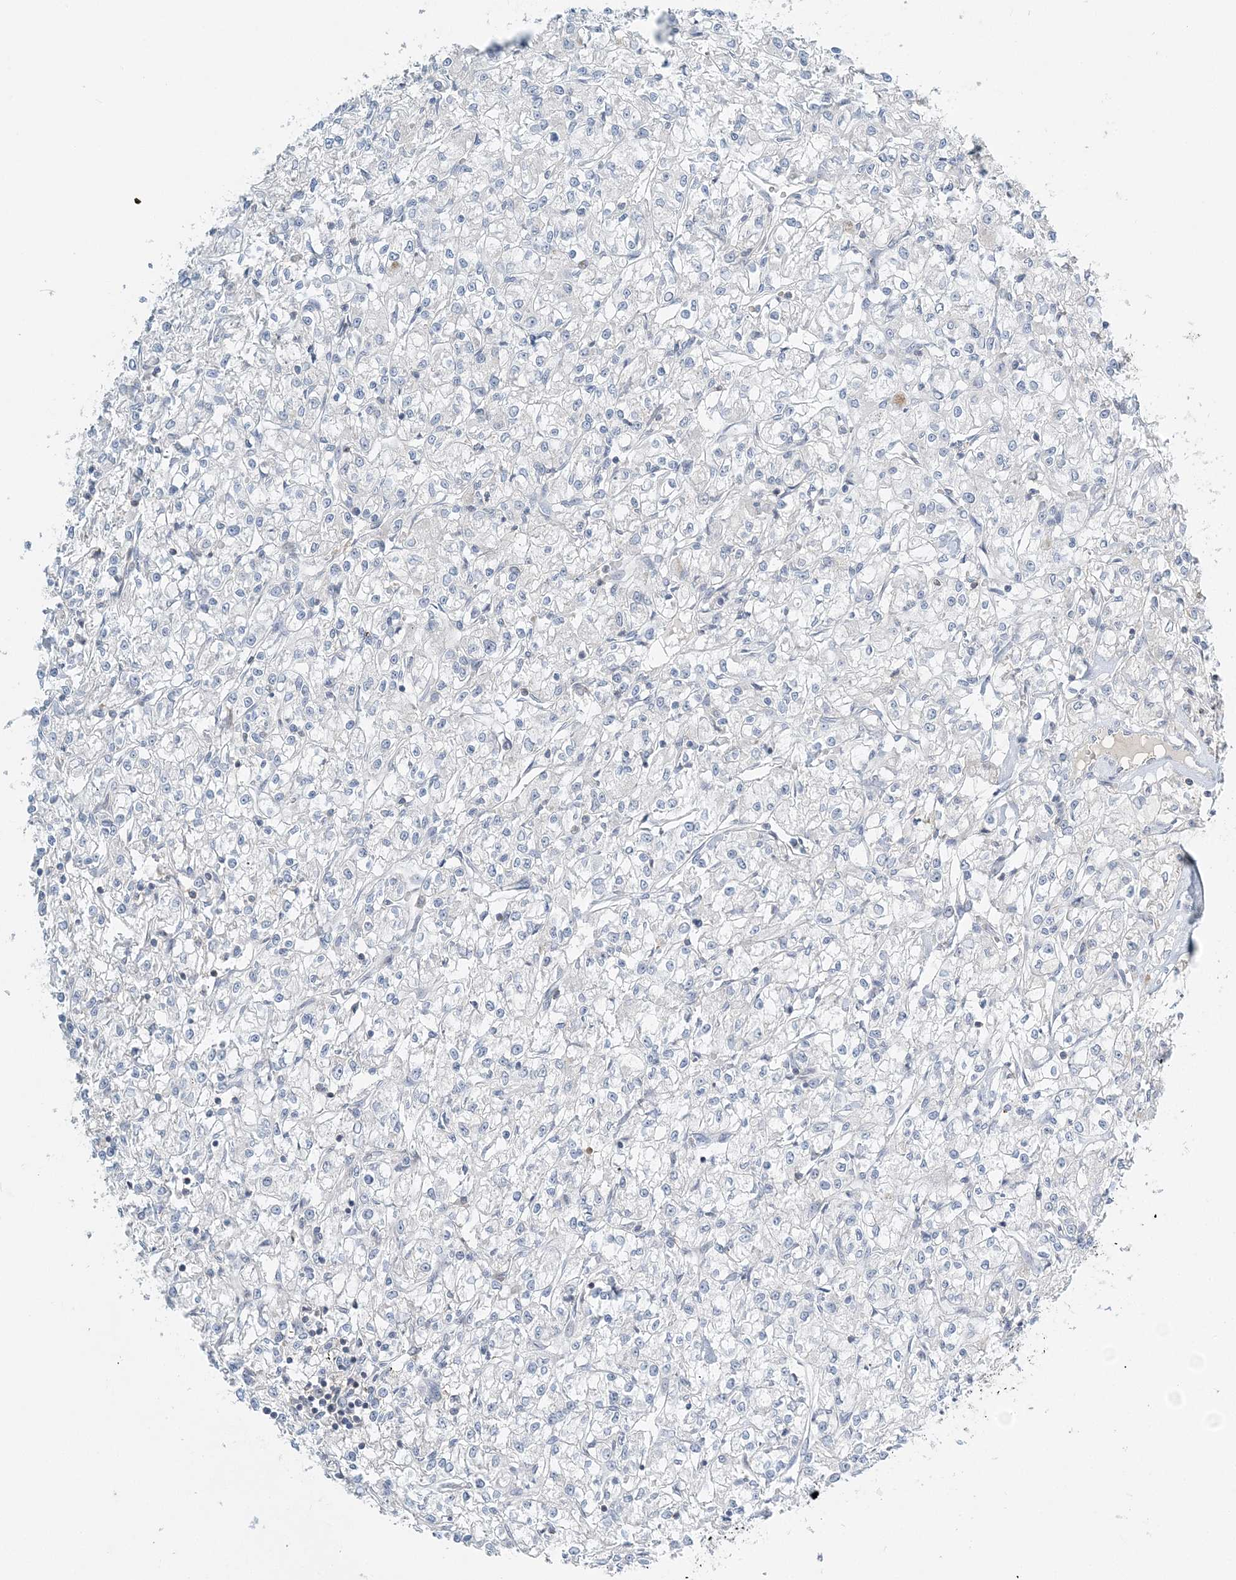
{"staining": {"intensity": "negative", "quantity": "none", "location": "none"}, "tissue": "renal cancer", "cell_type": "Tumor cells", "image_type": "cancer", "snomed": [{"axis": "morphology", "description": "Adenocarcinoma, NOS"}, {"axis": "topography", "description": "Kidney"}], "caption": "Image shows no significant protein positivity in tumor cells of renal cancer.", "gene": "NAA11", "patient": {"sex": "female", "age": 59}}